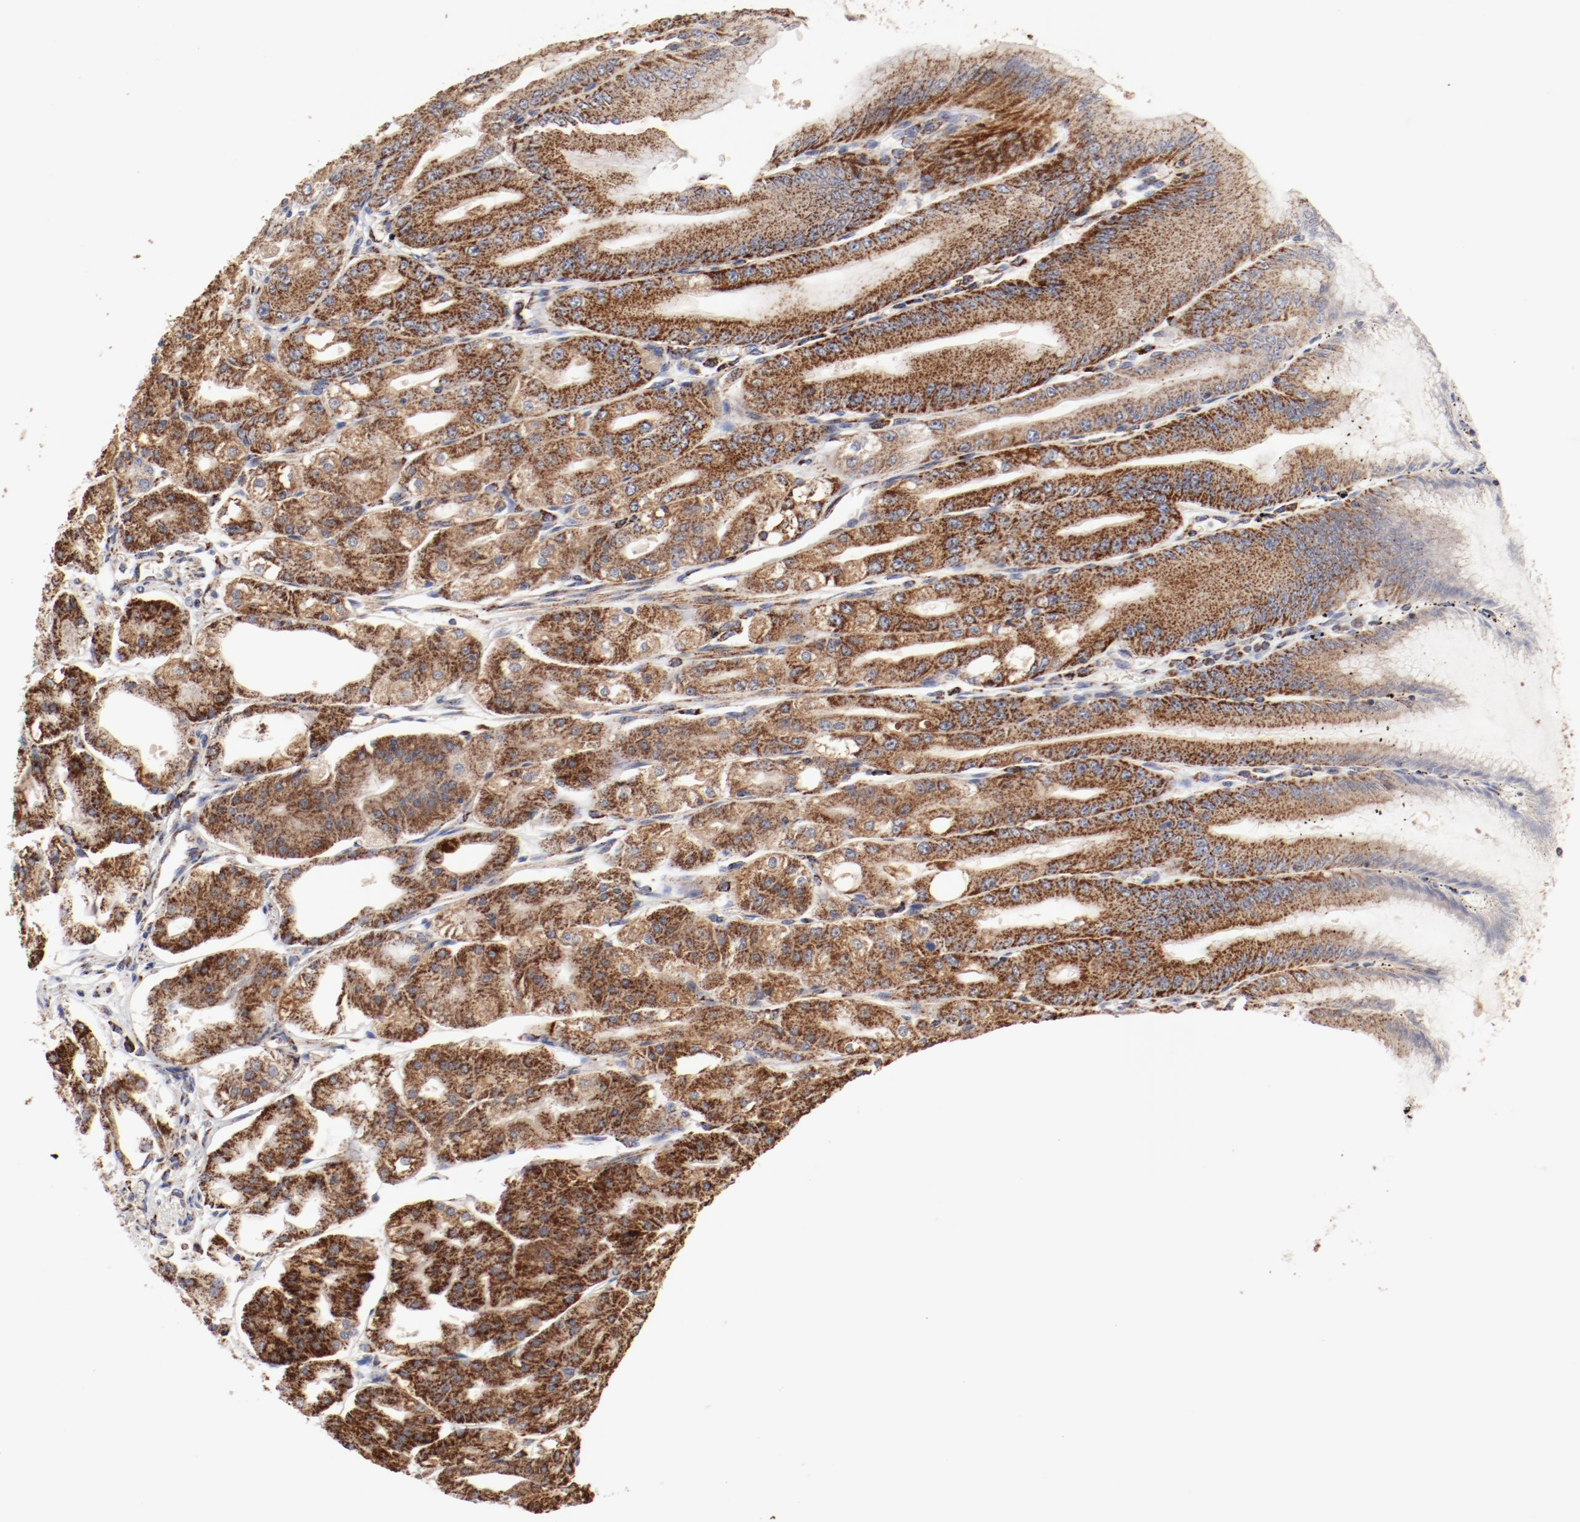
{"staining": {"intensity": "strong", "quantity": "25%-75%", "location": "cytoplasmic/membranous"}, "tissue": "stomach", "cell_type": "Glandular cells", "image_type": "normal", "snomed": [{"axis": "morphology", "description": "Normal tissue, NOS"}, {"axis": "topography", "description": "Stomach, lower"}], "caption": "A histopathology image of human stomach stained for a protein exhibits strong cytoplasmic/membranous brown staining in glandular cells. Using DAB (brown) and hematoxylin (blue) stains, captured at high magnification using brightfield microscopy.", "gene": "NDUFV2", "patient": {"sex": "male", "age": 71}}